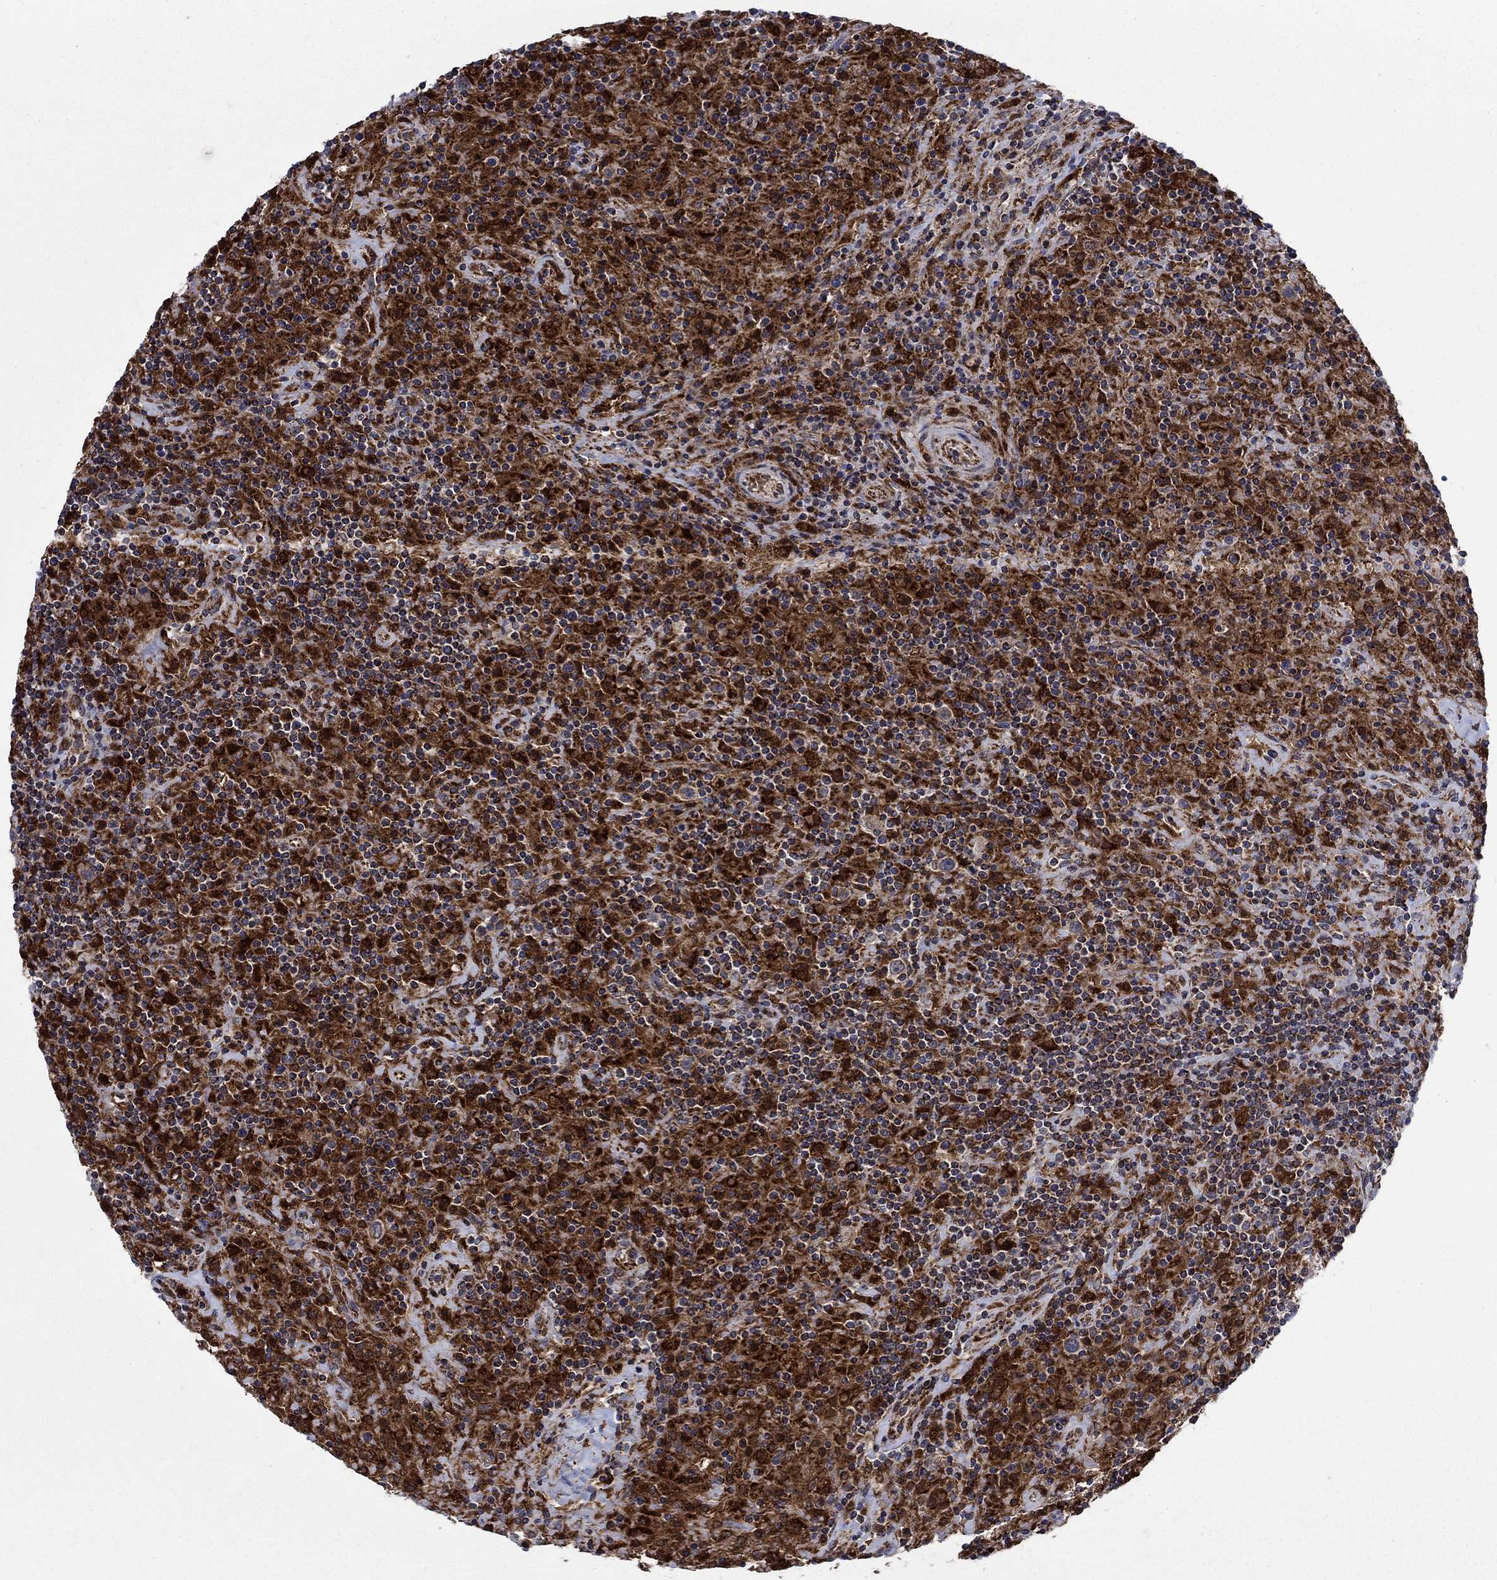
{"staining": {"intensity": "weak", "quantity": ">75%", "location": "cytoplasmic/membranous"}, "tissue": "lymphoma", "cell_type": "Tumor cells", "image_type": "cancer", "snomed": [{"axis": "morphology", "description": "Hodgkin's disease, NOS"}, {"axis": "topography", "description": "Lymph node"}], "caption": "Protein positivity by IHC shows weak cytoplasmic/membranous staining in approximately >75% of tumor cells in Hodgkin's disease.", "gene": "RNF19B", "patient": {"sex": "male", "age": 70}}